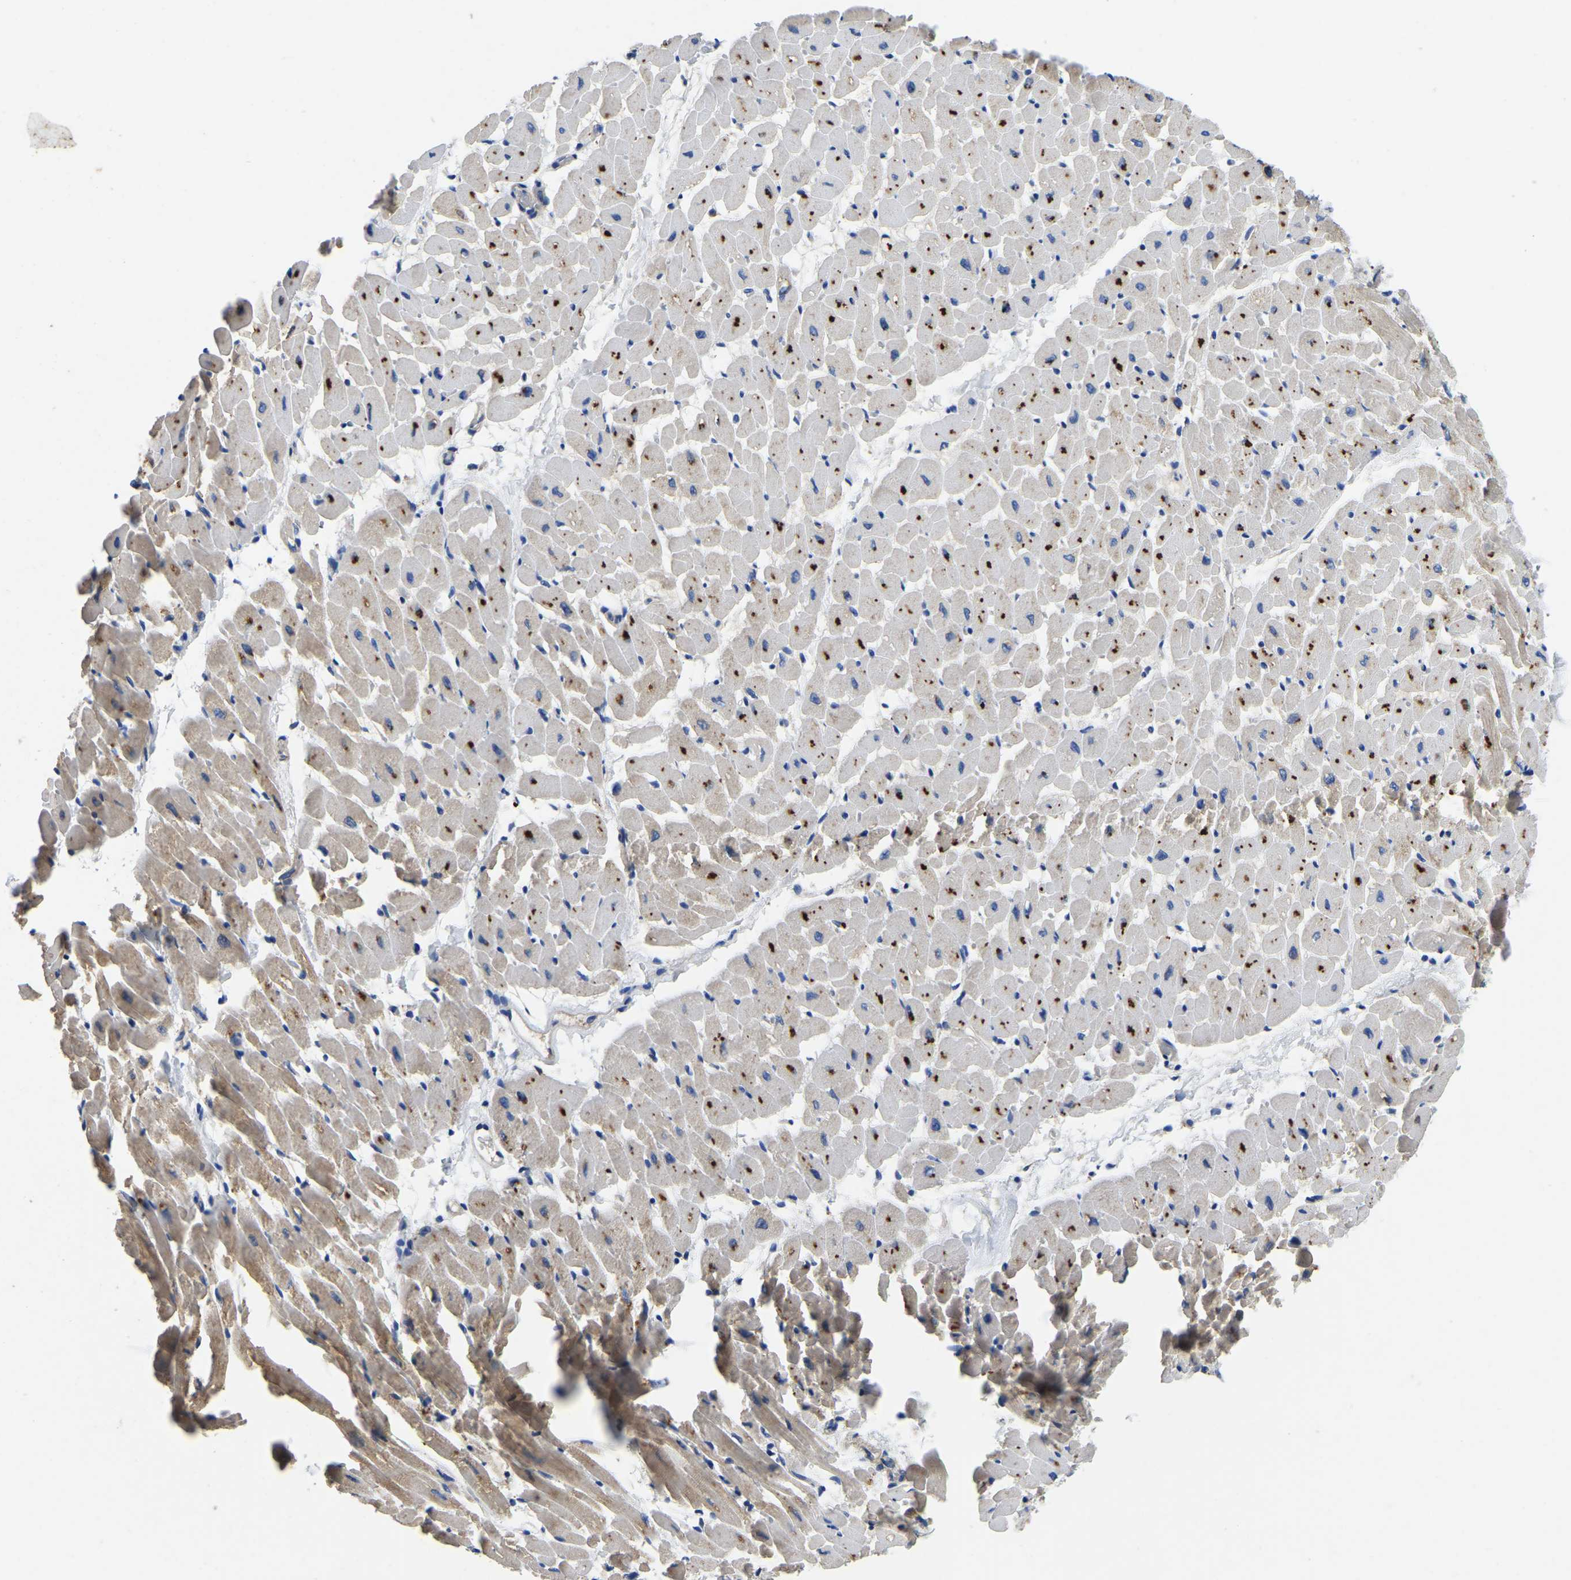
{"staining": {"intensity": "negative", "quantity": "none", "location": "none"}, "tissue": "heart muscle", "cell_type": "Cardiomyocytes", "image_type": "normal", "snomed": [{"axis": "morphology", "description": "Normal tissue, NOS"}, {"axis": "topography", "description": "Heart"}], "caption": "DAB (3,3'-diaminobenzidine) immunohistochemical staining of normal heart muscle reveals no significant expression in cardiomyocytes. The staining is performed using DAB (3,3'-diaminobenzidine) brown chromogen with nuclei counter-stained in using hematoxylin.", "gene": "STAT2", "patient": {"sex": "male", "age": 45}}